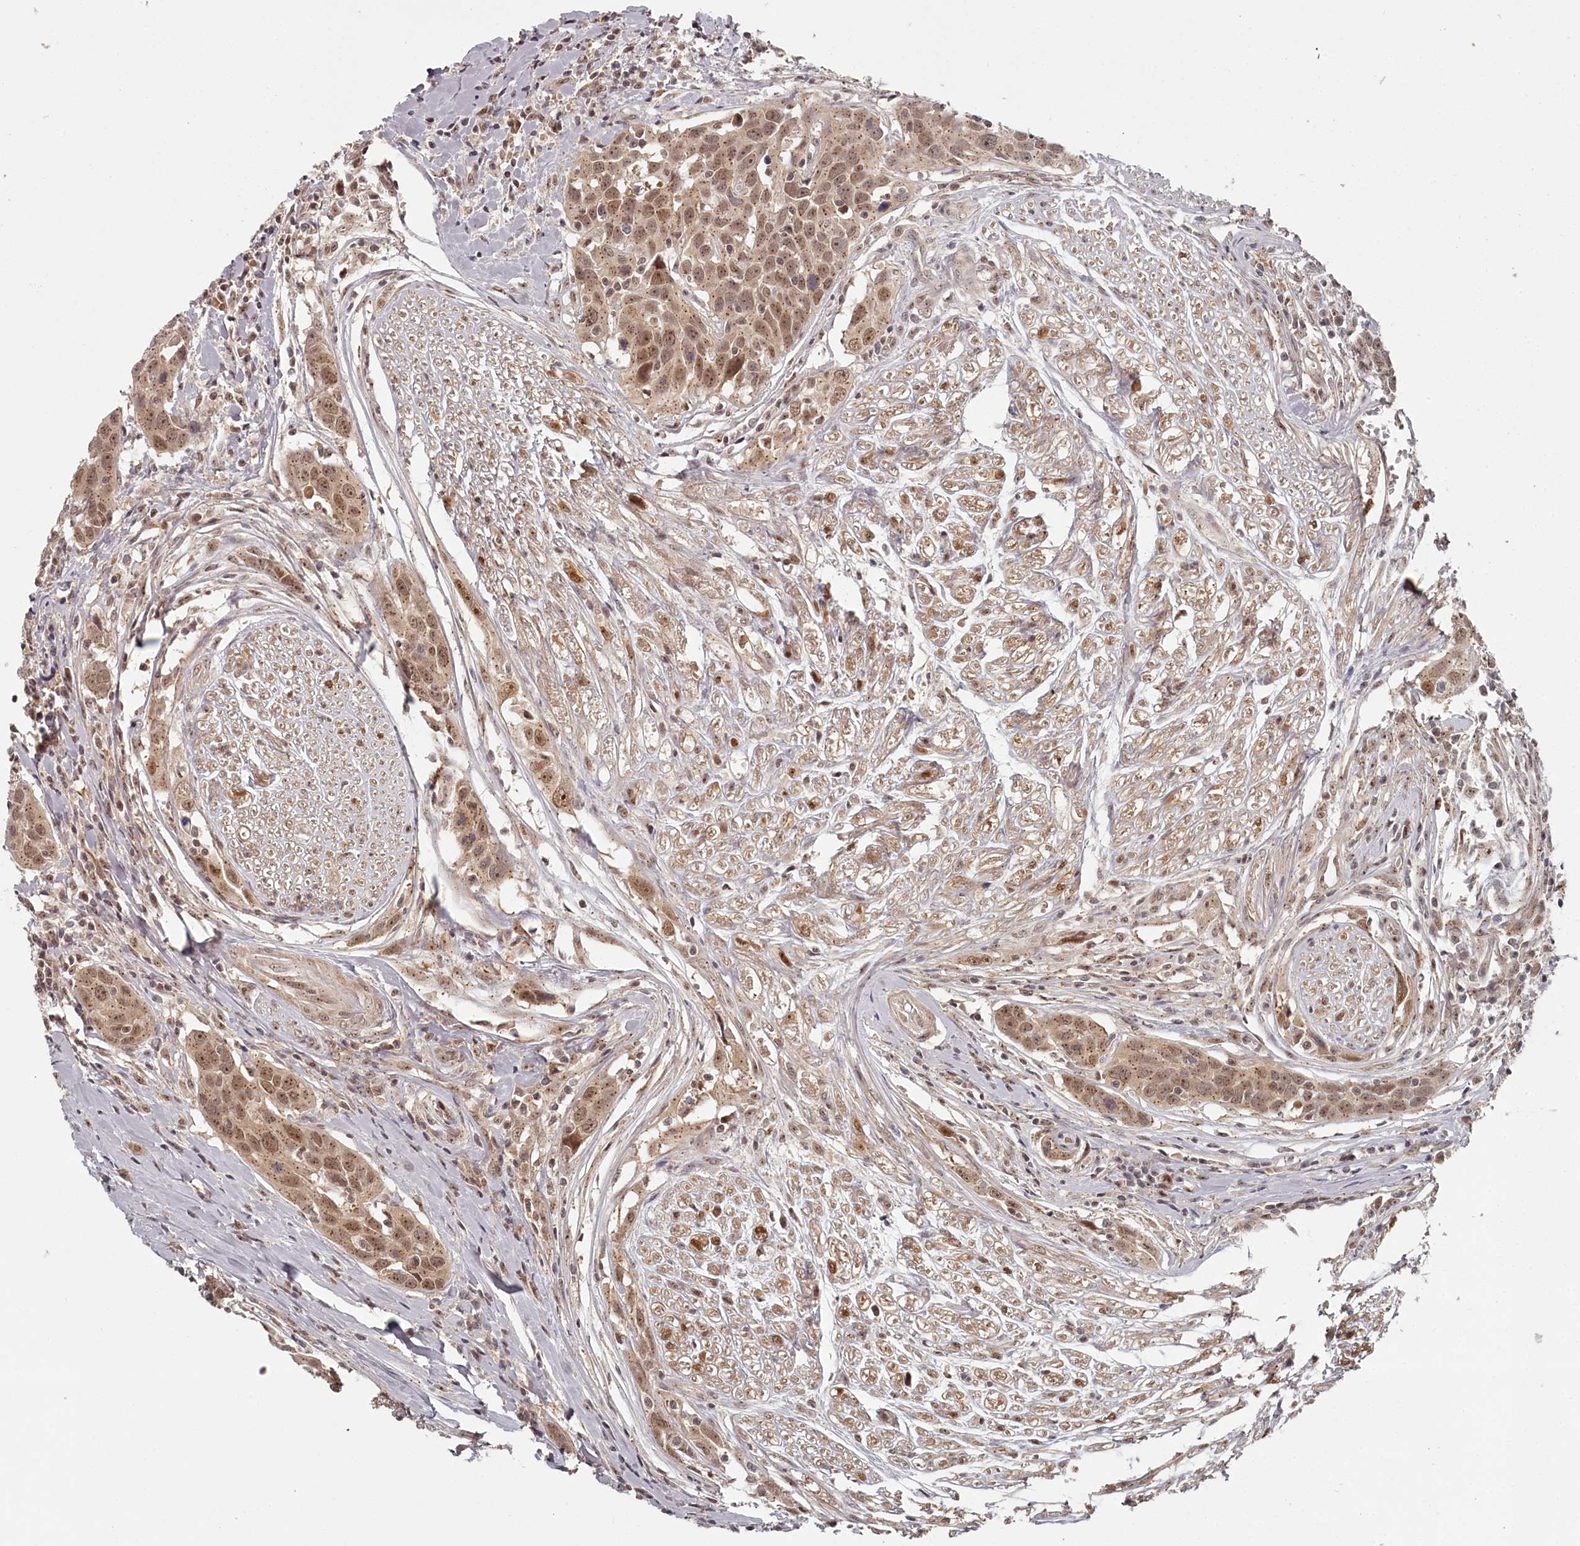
{"staining": {"intensity": "moderate", "quantity": ">75%", "location": "cytoplasmic/membranous,nuclear"}, "tissue": "head and neck cancer", "cell_type": "Tumor cells", "image_type": "cancer", "snomed": [{"axis": "morphology", "description": "Squamous cell carcinoma, NOS"}, {"axis": "topography", "description": "Oral tissue"}, {"axis": "topography", "description": "Head-Neck"}], "caption": "A medium amount of moderate cytoplasmic/membranous and nuclear staining is seen in about >75% of tumor cells in head and neck squamous cell carcinoma tissue.", "gene": "EXOSC1", "patient": {"sex": "female", "age": 50}}